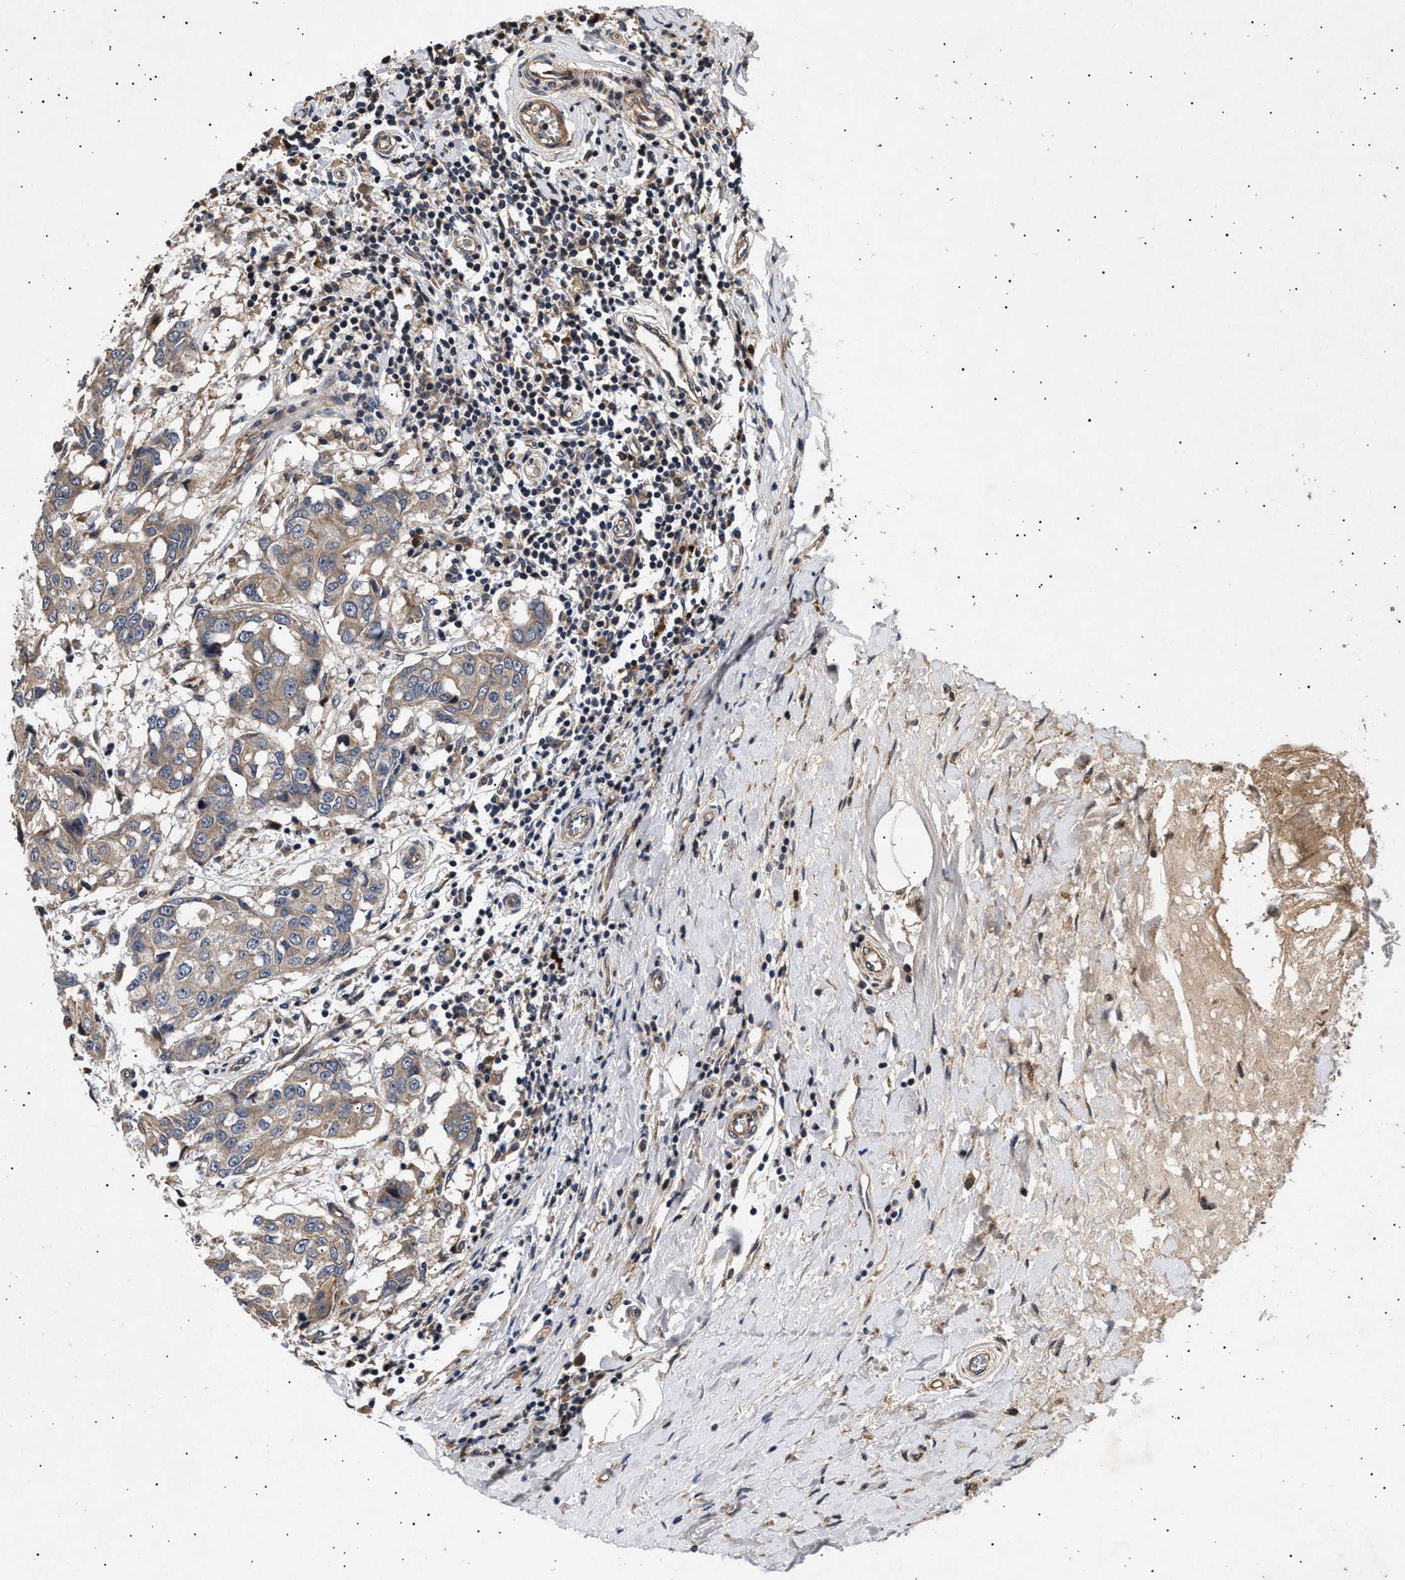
{"staining": {"intensity": "weak", "quantity": "25%-75%", "location": "cytoplasmic/membranous"}, "tissue": "breast cancer", "cell_type": "Tumor cells", "image_type": "cancer", "snomed": [{"axis": "morphology", "description": "Duct carcinoma"}, {"axis": "topography", "description": "Breast"}], "caption": "Immunohistochemical staining of breast cancer shows low levels of weak cytoplasmic/membranous protein staining in approximately 25%-75% of tumor cells. The staining was performed using DAB, with brown indicating positive protein expression. Nuclei are stained blue with hematoxylin.", "gene": "ITGB5", "patient": {"sex": "female", "age": 27}}